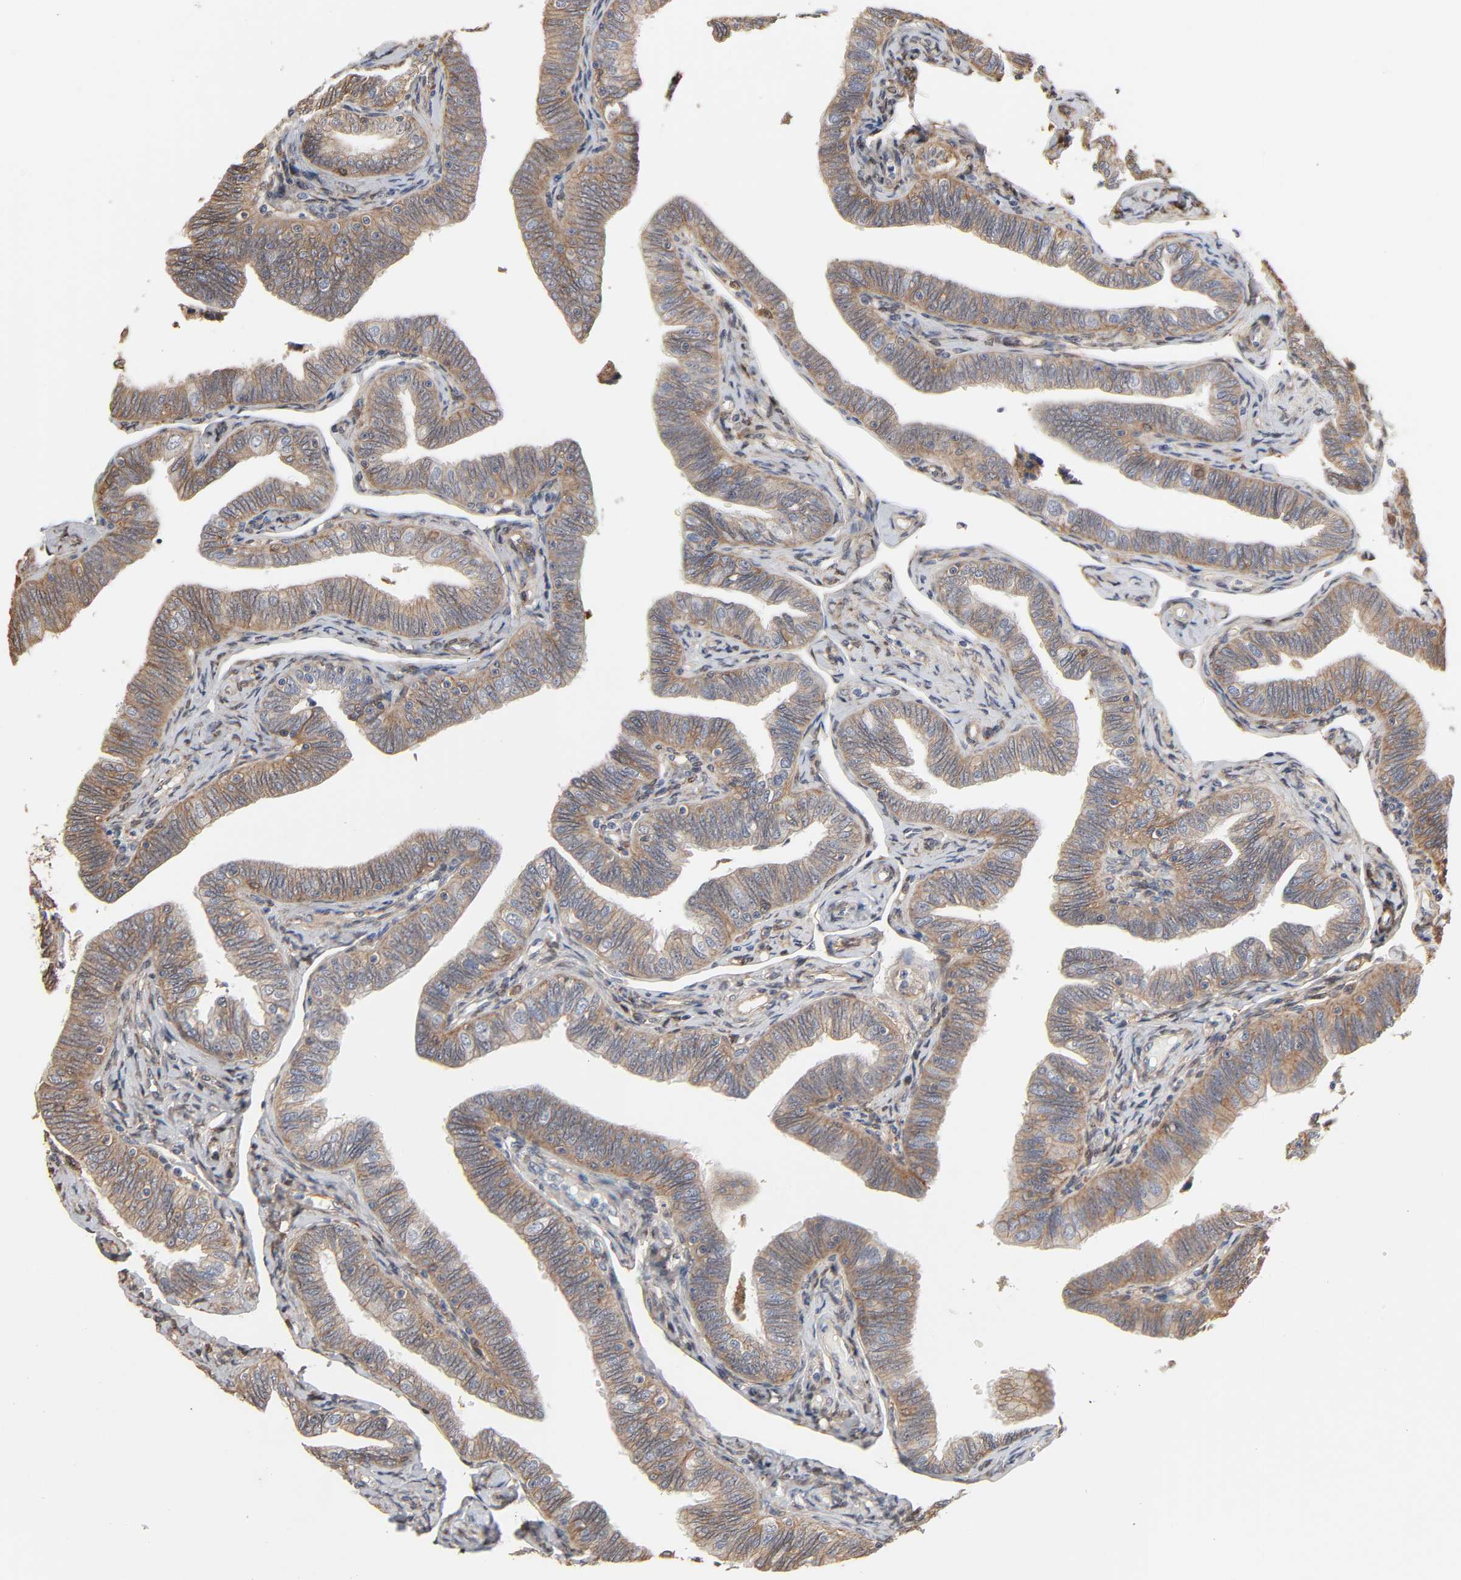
{"staining": {"intensity": "weak", "quantity": ">75%", "location": "cytoplasmic/membranous"}, "tissue": "fallopian tube", "cell_type": "Glandular cells", "image_type": "normal", "snomed": [{"axis": "morphology", "description": "Normal tissue, NOS"}, {"axis": "topography", "description": "Fallopian tube"}, {"axis": "topography", "description": "Ovary"}], "caption": "Immunohistochemistry (IHC) staining of normal fallopian tube, which shows low levels of weak cytoplasmic/membranous positivity in approximately >75% of glandular cells indicating weak cytoplasmic/membranous protein expression. The staining was performed using DAB (3,3'-diaminobenzidine) (brown) for protein detection and nuclei were counterstained in hematoxylin (blue).", "gene": "NDRG2", "patient": {"sex": "female", "age": 69}}